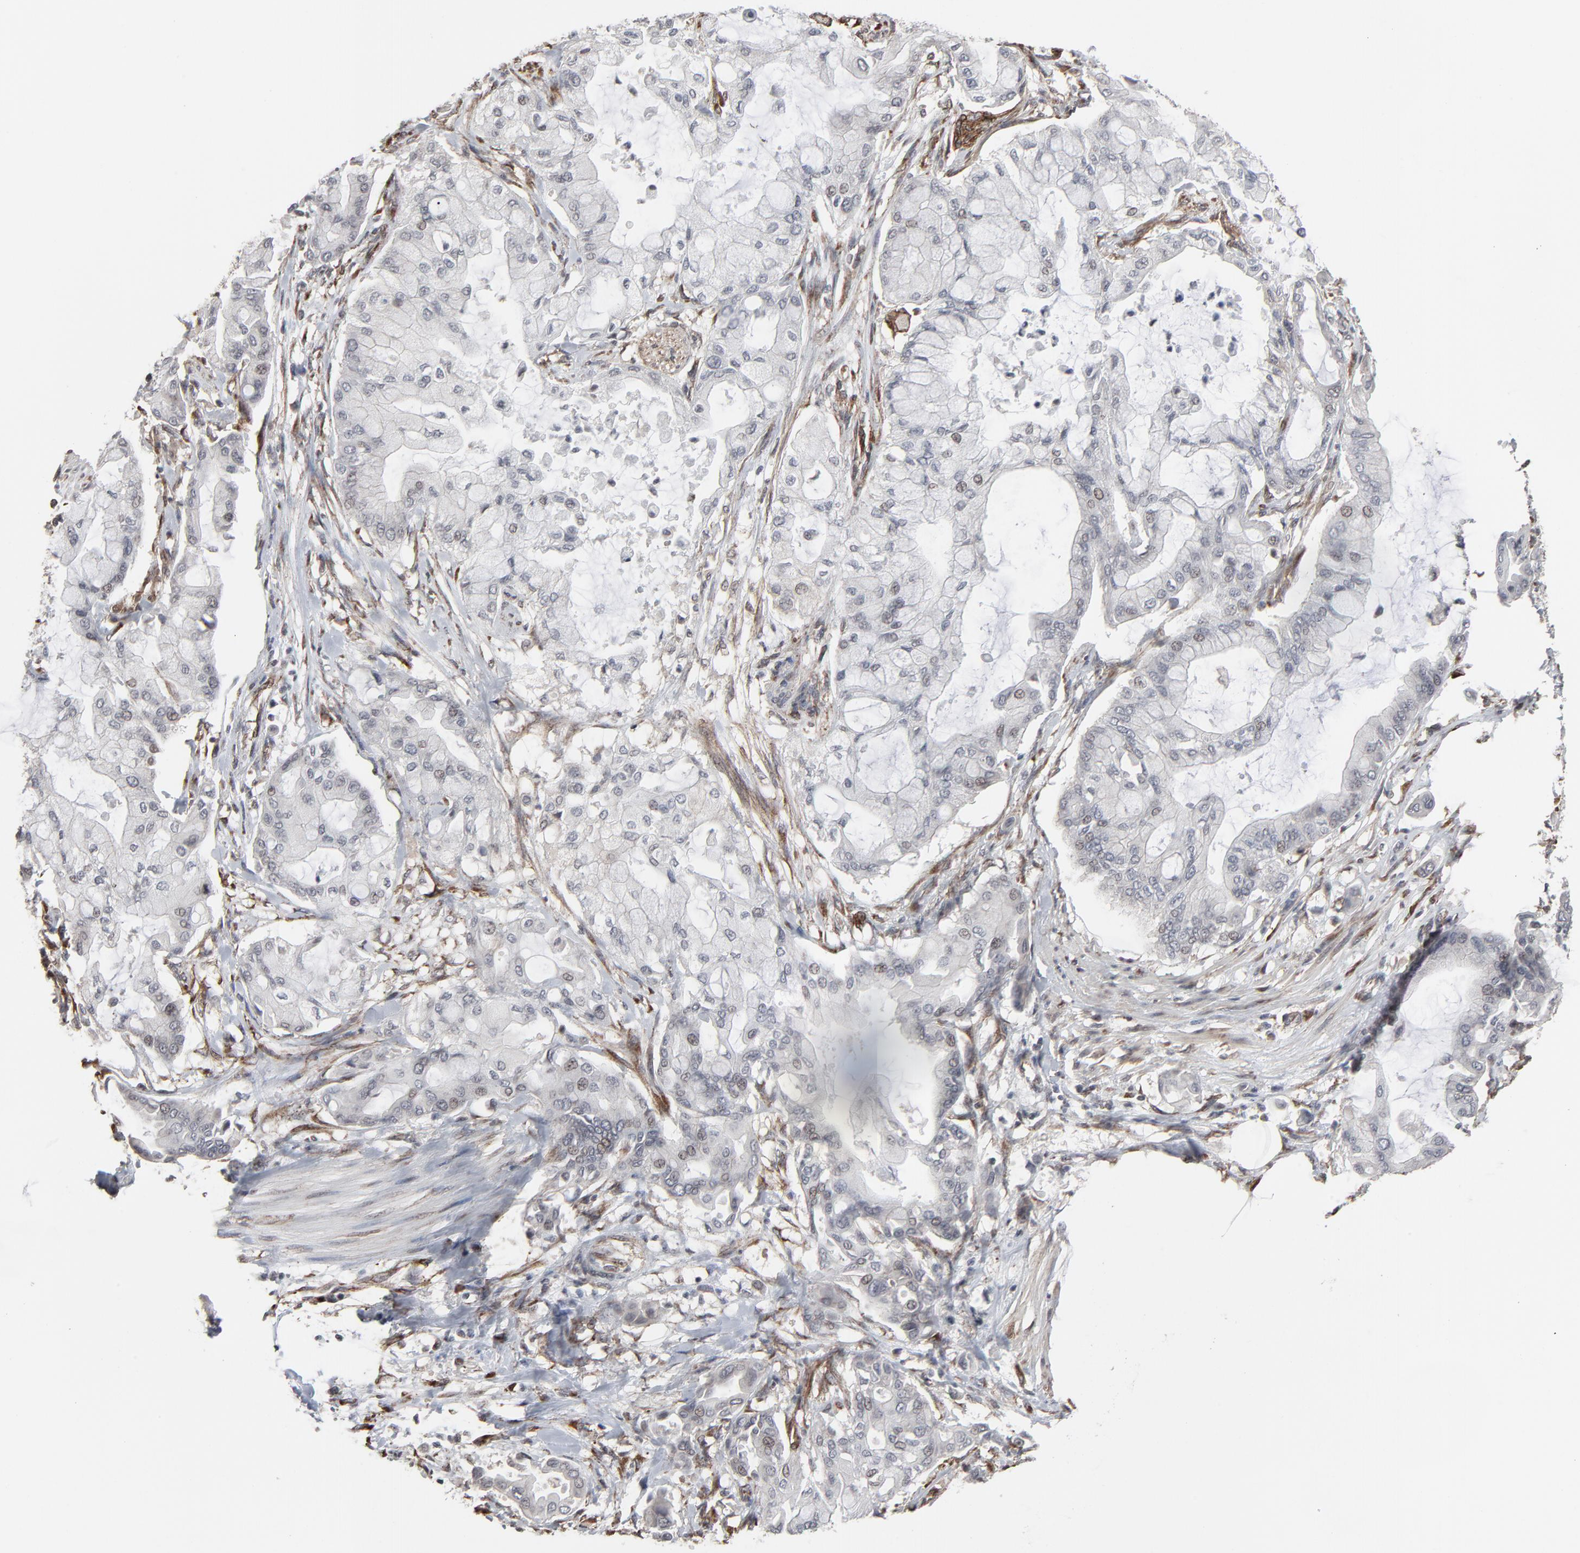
{"staining": {"intensity": "weak", "quantity": "<25%", "location": "nuclear"}, "tissue": "pancreatic cancer", "cell_type": "Tumor cells", "image_type": "cancer", "snomed": [{"axis": "morphology", "description": "Adenocarcinoma, NOS"}, {"axis": "morphology", "description": "Adenocarcinoma, metastatic, NOS"}, {"axis": "topography", "description": "Lymph node"}, {"axis": "topography", "description": "Pancreas"}, {"axis": "topography", "description": "Duodenum"}], "caption": "The micrograph exhibits no significant staining in tumor cells of metastatic adenocarcinoma (pancreatic). Nuclei are stained in blue.", "gene": "CTNND1", "patient": {"sex": "female", "age": 64}}